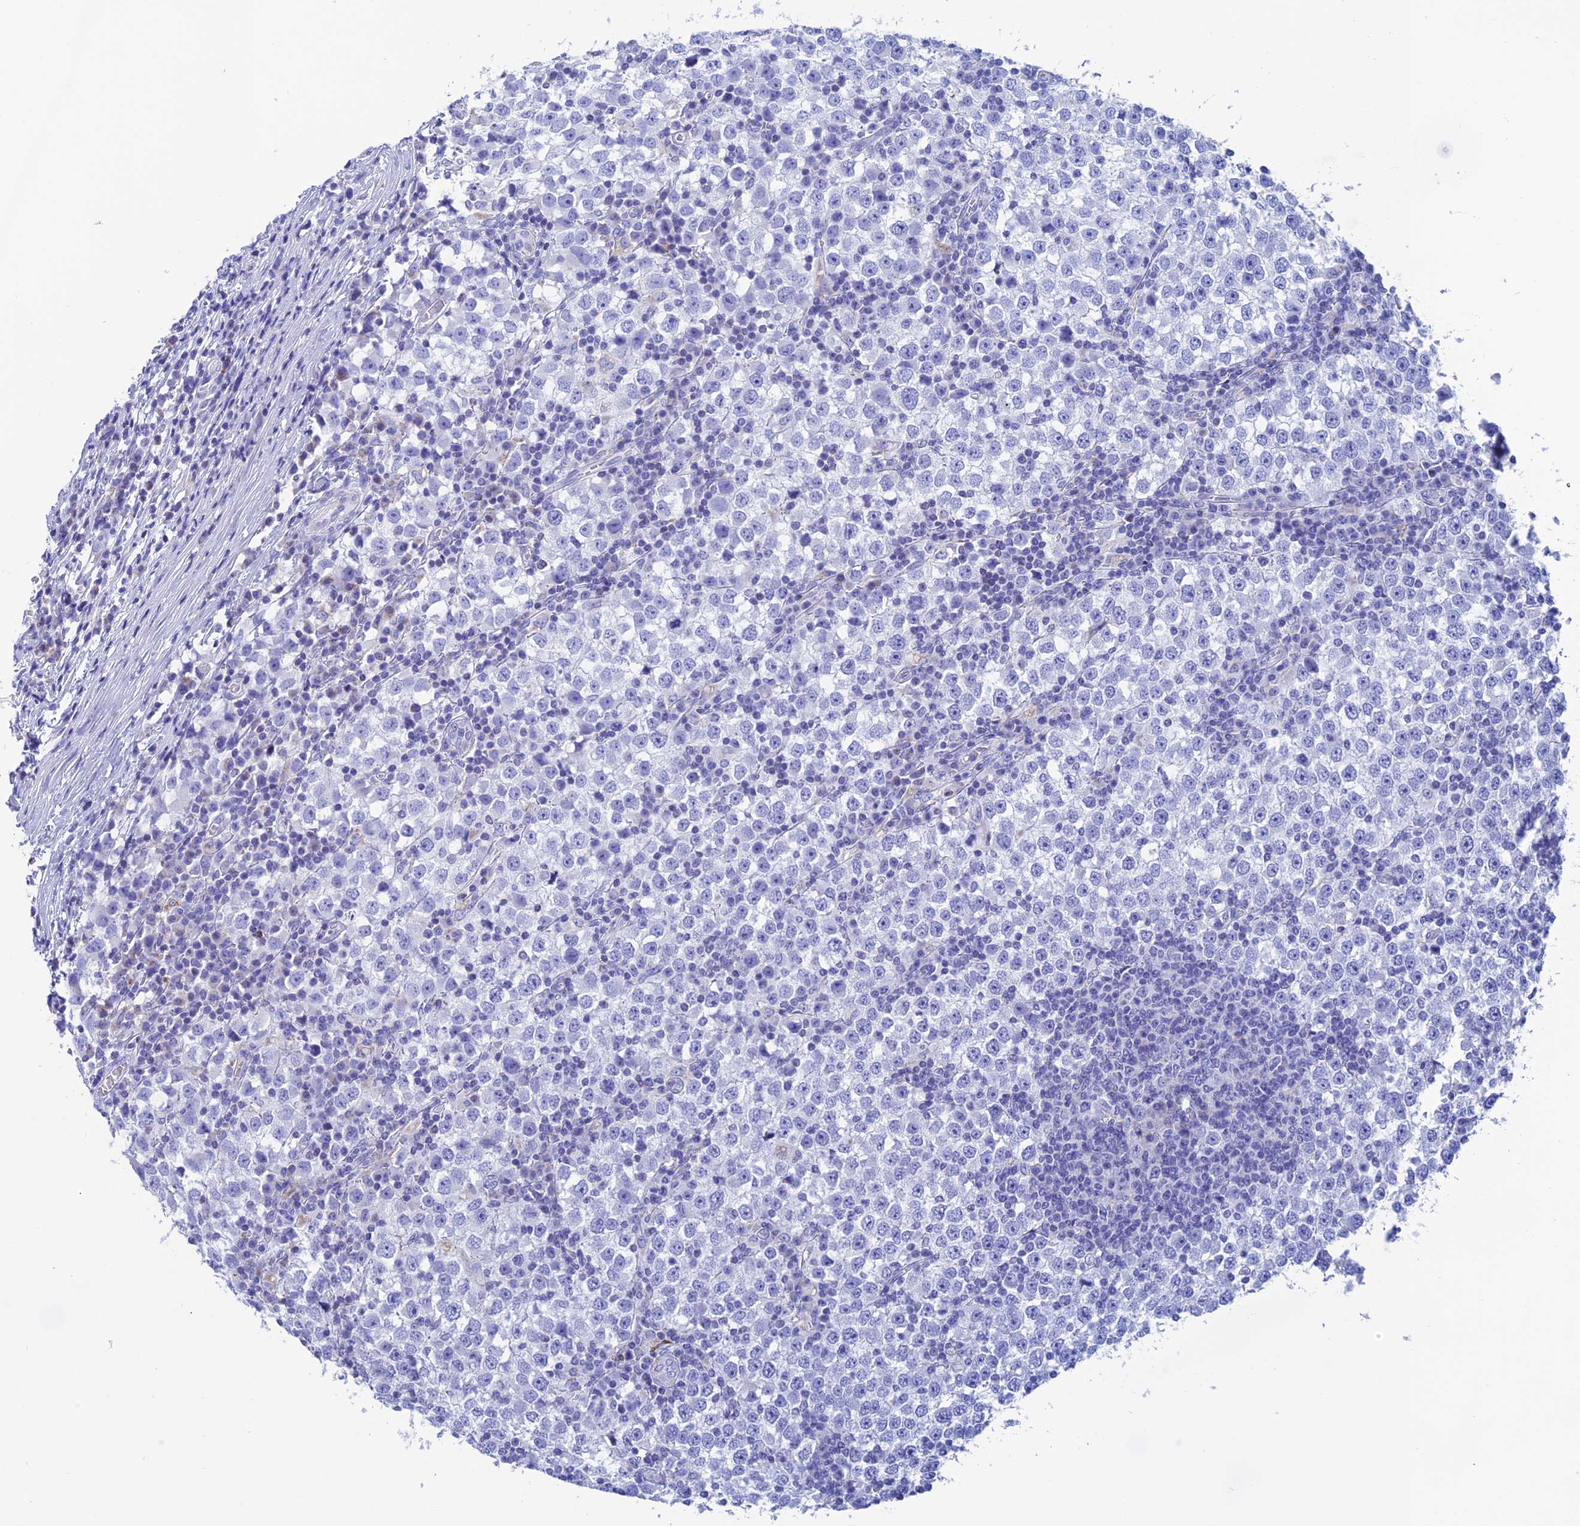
{"staining": {"intensity": "negative", "quantity": "none", "location": "none"}, "tissue": "testis cancer", "cell_type": "Tumor cells", "image_type": "cancer", "snomed": [{"axis": "morphology", "description": "Seminoma, NOS"}, {"axis": "topography", "description": "Testis"}], "caption": "Immunohistochemical staining of seminoma (testis) shows no significant positivity in tumor cells. The staining is performed using DAB brown chromogen with nuclei counter-stained in using hematoxylin.", "gene": "NXPE4", "patient": {"sex": "male", "age": 65}}